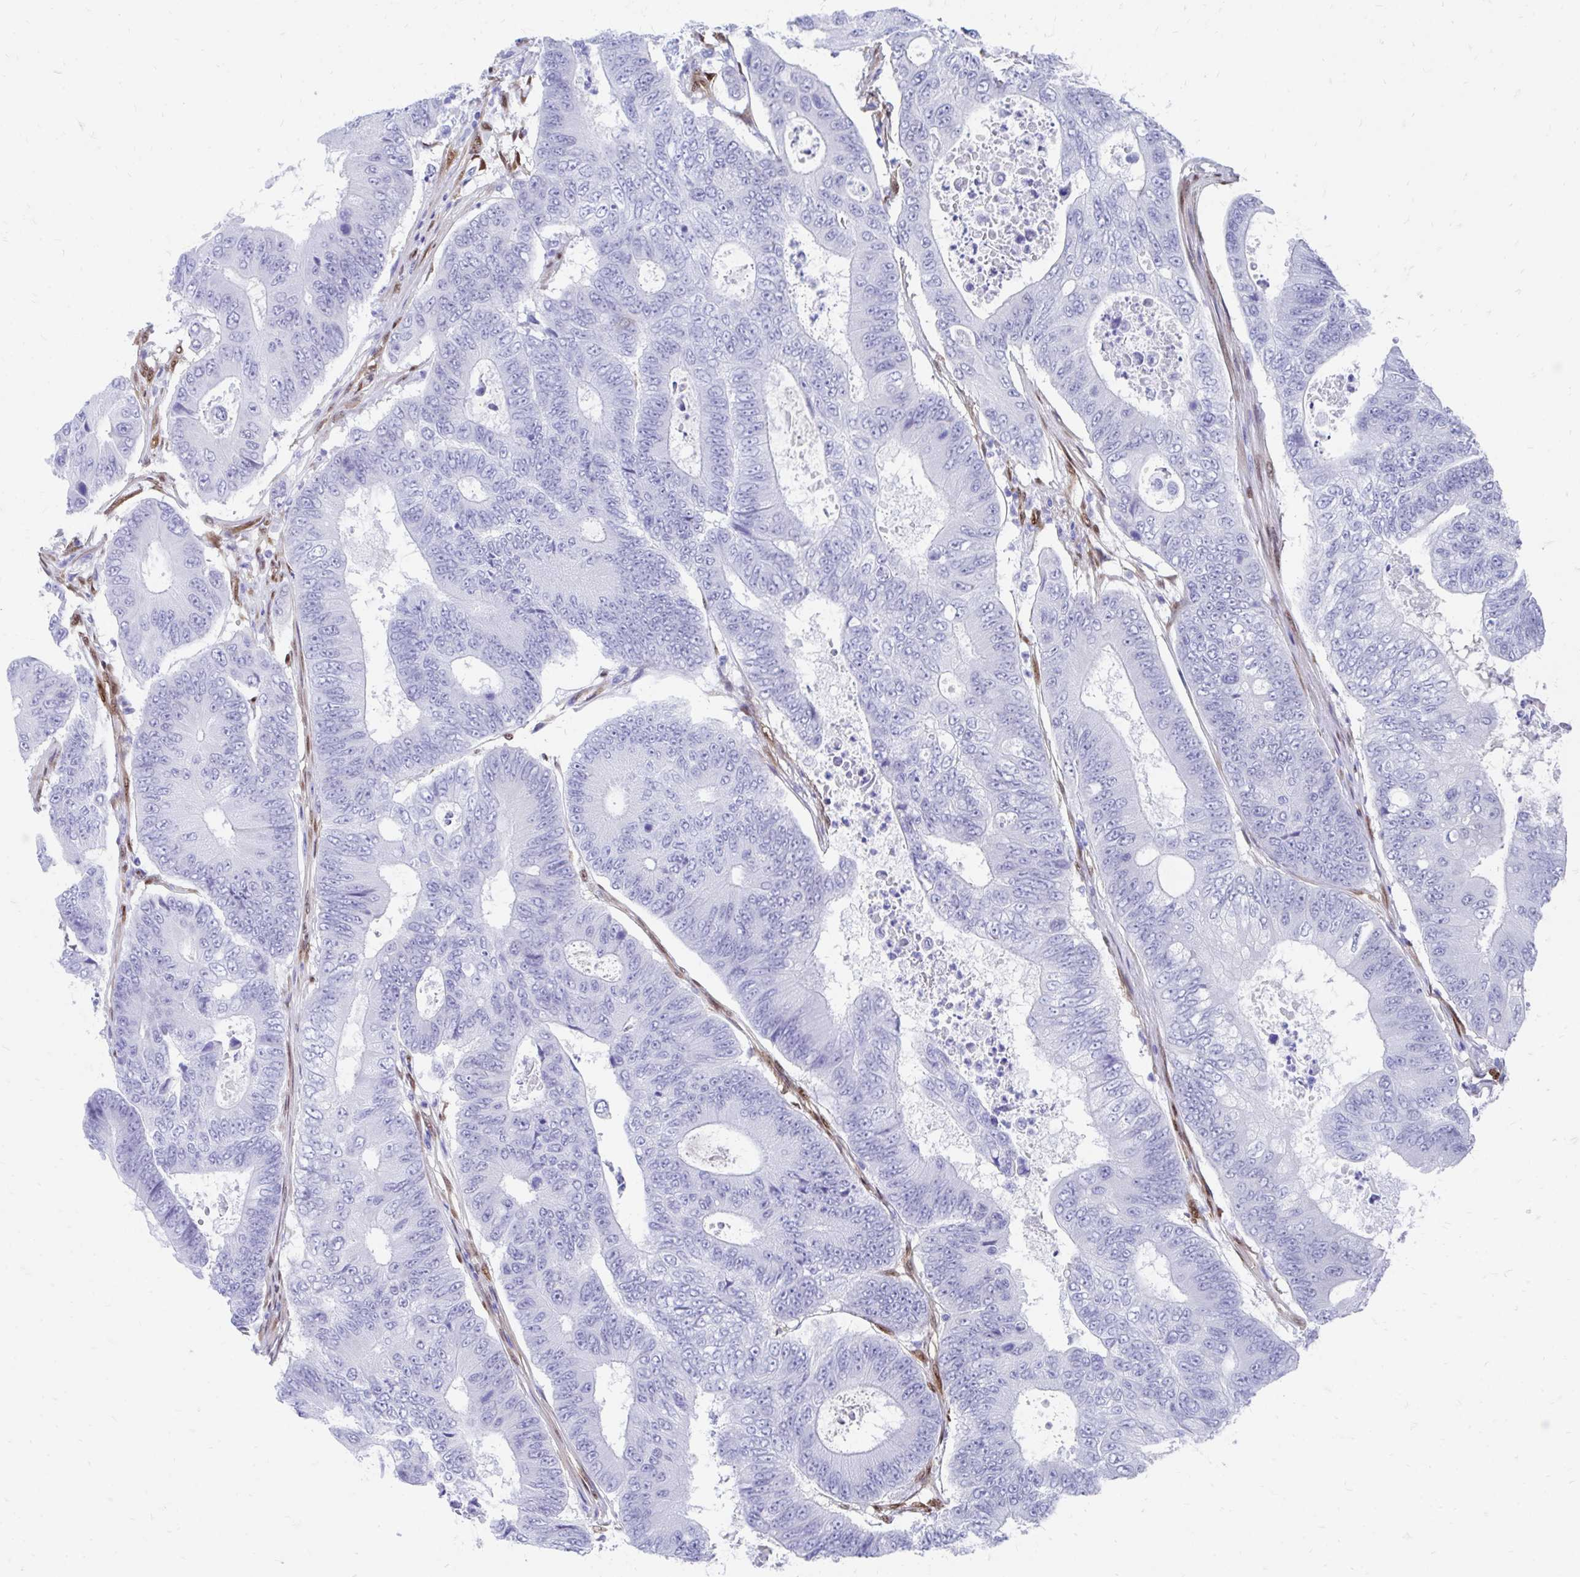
{"staining": {"intensity": "negative", "quantity": "none", "location": "none"}, "tissue": "colorectal cancer", "cell_type": "Tumor cells", "image_type": "cancer", "snomed": [{"axis": "morphology", "description": "Adenocarcinoma, NOS"}, {"axis": "topography", "description": "Colon"}], "caption": "Protein analysis of adenocarcinoma (colorectal) reveals no significant positivity in tumor cells.", "gene": "RBPMS", "patient": {"sex": "female", "age": 48}}